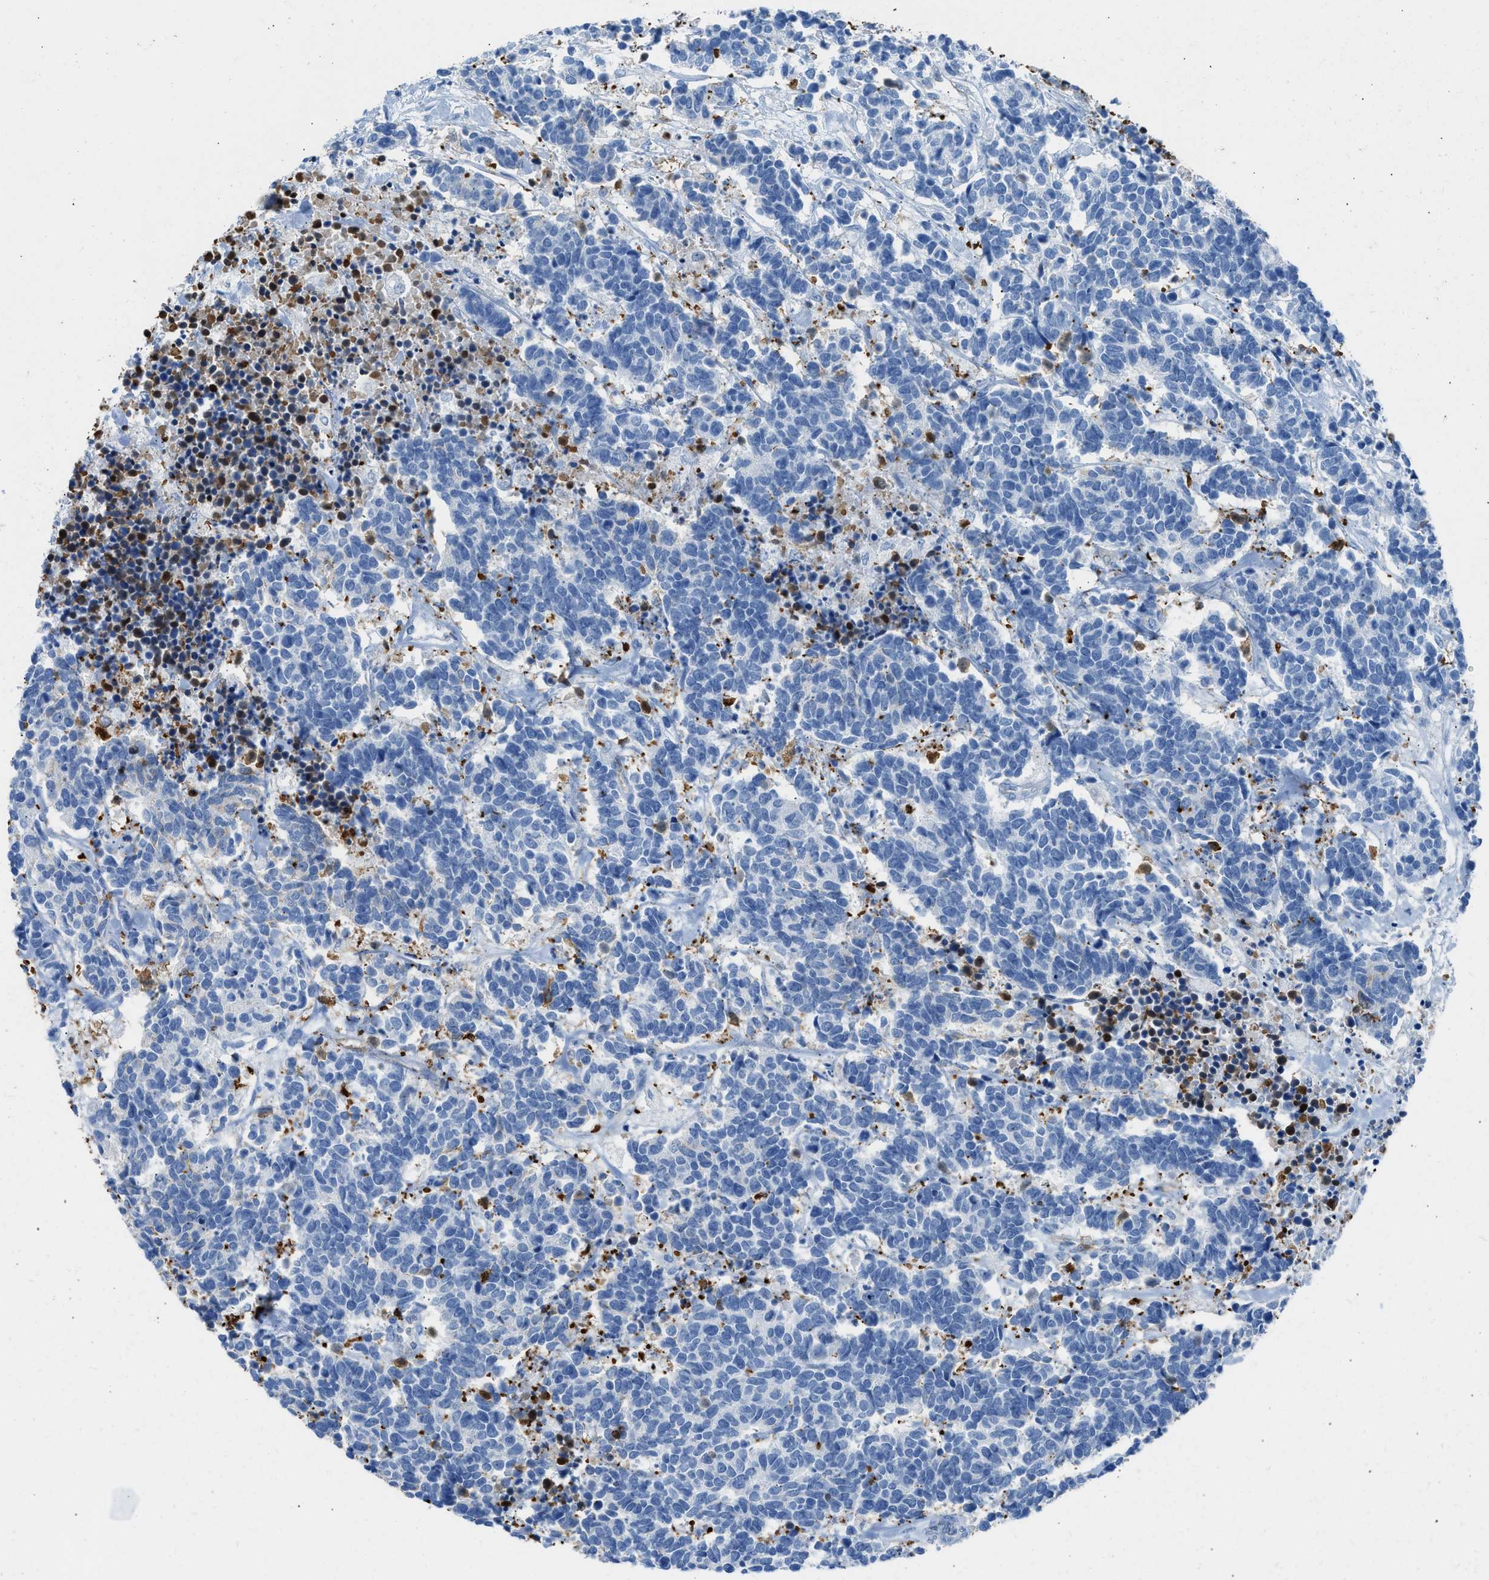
{"staining": {"intensity": "negative", "quantity": "none", "location": "none"}, "tissue": "carcinoid", "cell_type": "Tumor cells", "image_type": "cancer", "snomed": [{"axis": "morphology", "description": "Carcinoma, NOS"}, {"axis": "morphology", "description": "Carcinoid, malignant, NOS"}, {"axis": "topography", "description": "Urinary bladder"}], "caption": "Histopathology image shows no protein staining in tumor cells of malignant carcinoid tissue. (DAB (3,3'-diaminobenzidine) immunohistochemistry (IHC) with hematoxylin counter stain).", "gene": "FAIM2", "patient": {"sex": "male", "age": 57}}